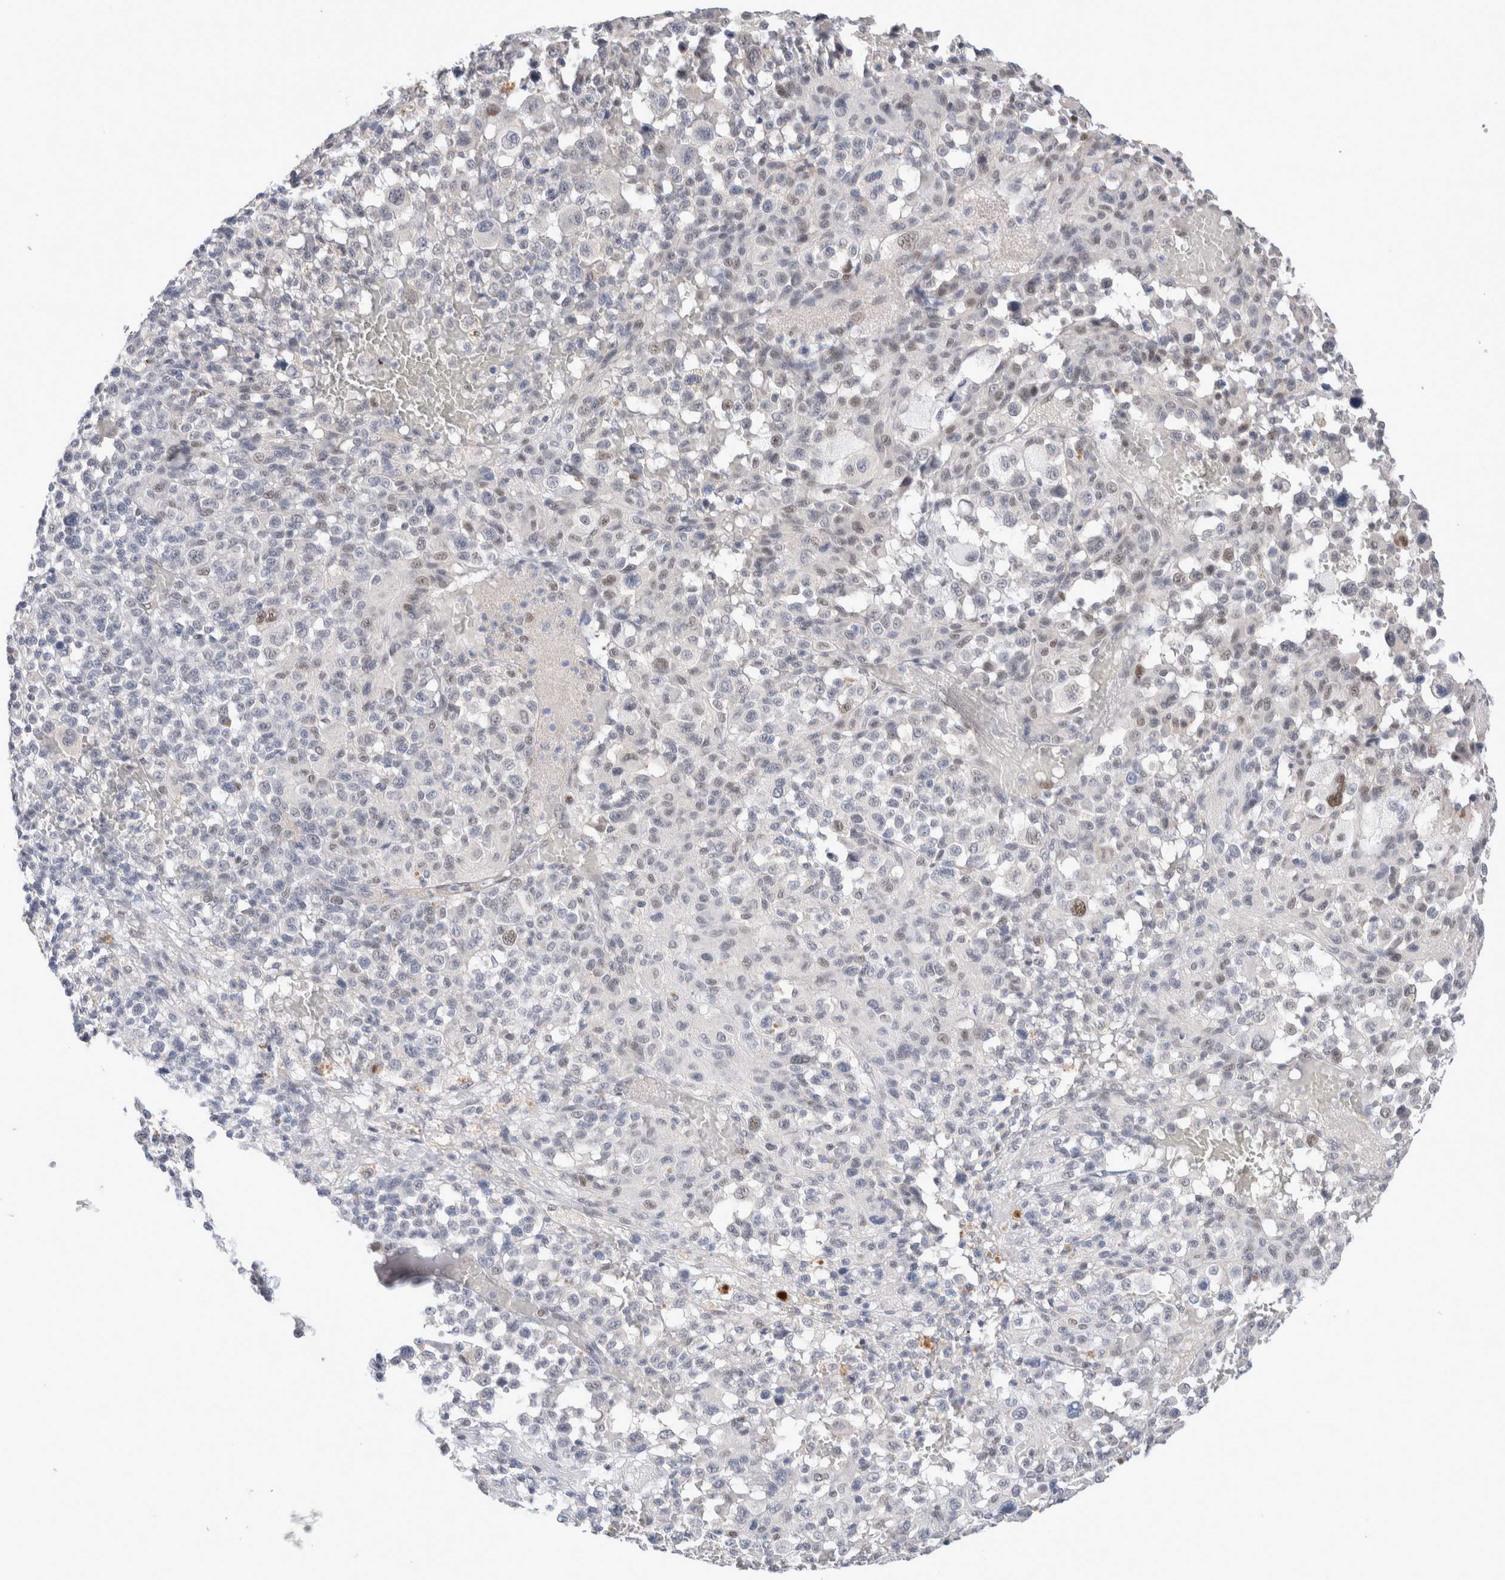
{"staining": {"intensity": "negative", "quantity": "none", "location": "none"}, "tissue": "melanoma", "cell_type": "Tumor cells", "image_type": "cancer", "snomed": [{"axis": "morphology", "description": "Malignant melanoma, Metastatic site"}, {"axis": "topography", "description": "Skin"}], "caption": "Tumor cells are negative for protein expression in human malignant melanoma (metastatic site).", "gene": "KNL1", "patient": {"sex": "female", "age": 74}}